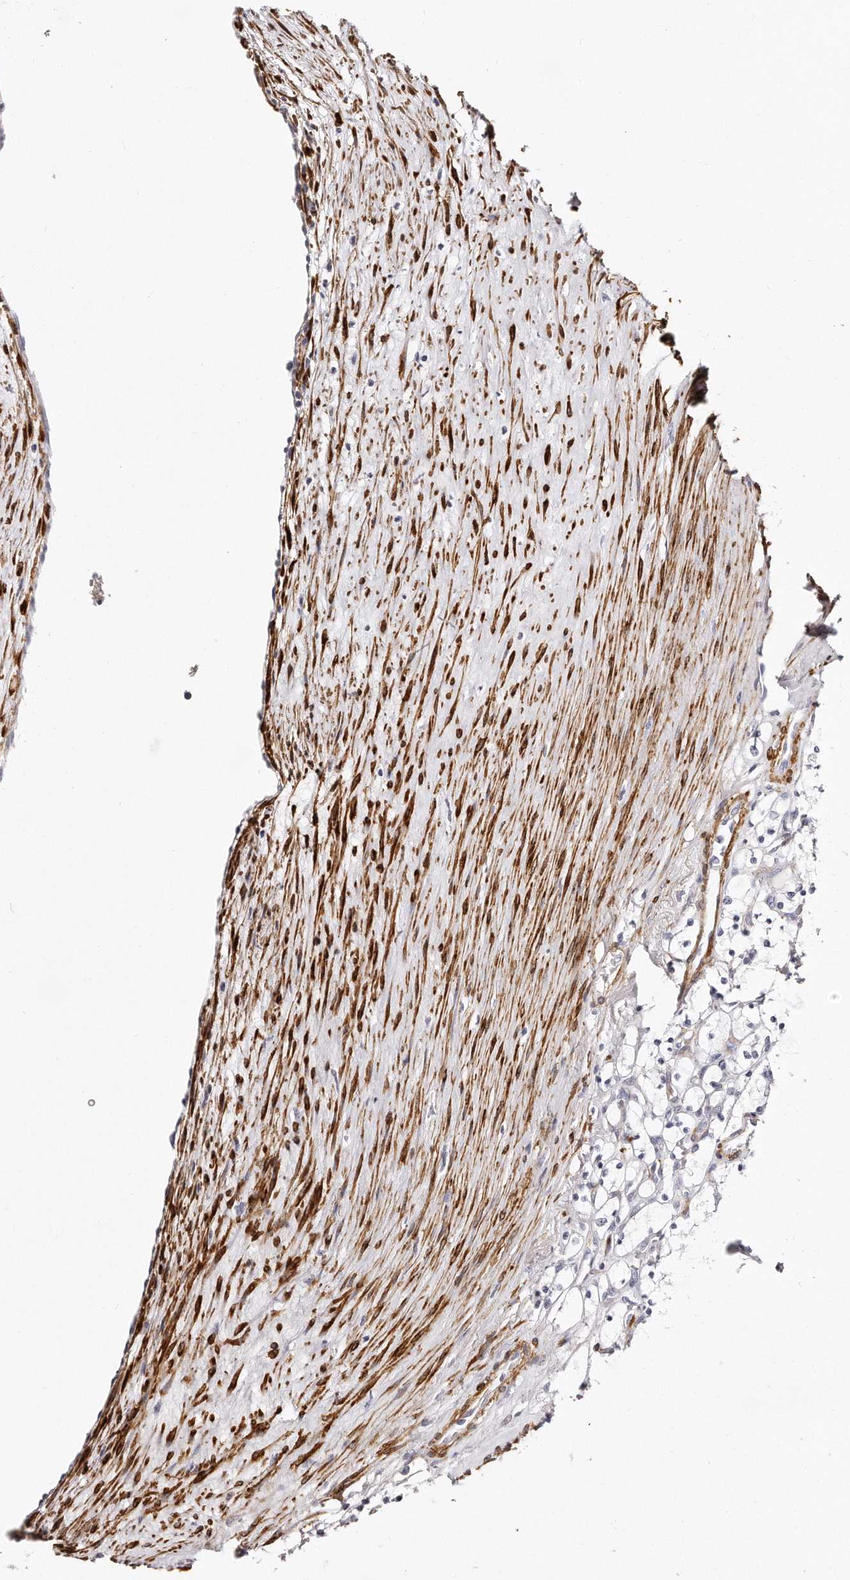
{"staining": {"intensity": "negative", "quantity": "none", "location": "none"}, "tissue": "renal cancer", "cell_type": "Tumor cells", "image_type": "cancer", "snomed": [{"axis": "morphology", "description": "Adenocarcinoma, NOS"}, {"axis": "topography", "description": "Kidney"}], "caption": "This is a photomicrograph of immunohistochemistry staining of renal cancer (adenocarcinoma), which shows no expression in tumor cells.", "gene": "LMOD1", "patient": {"sex": "female", "age": 69}}